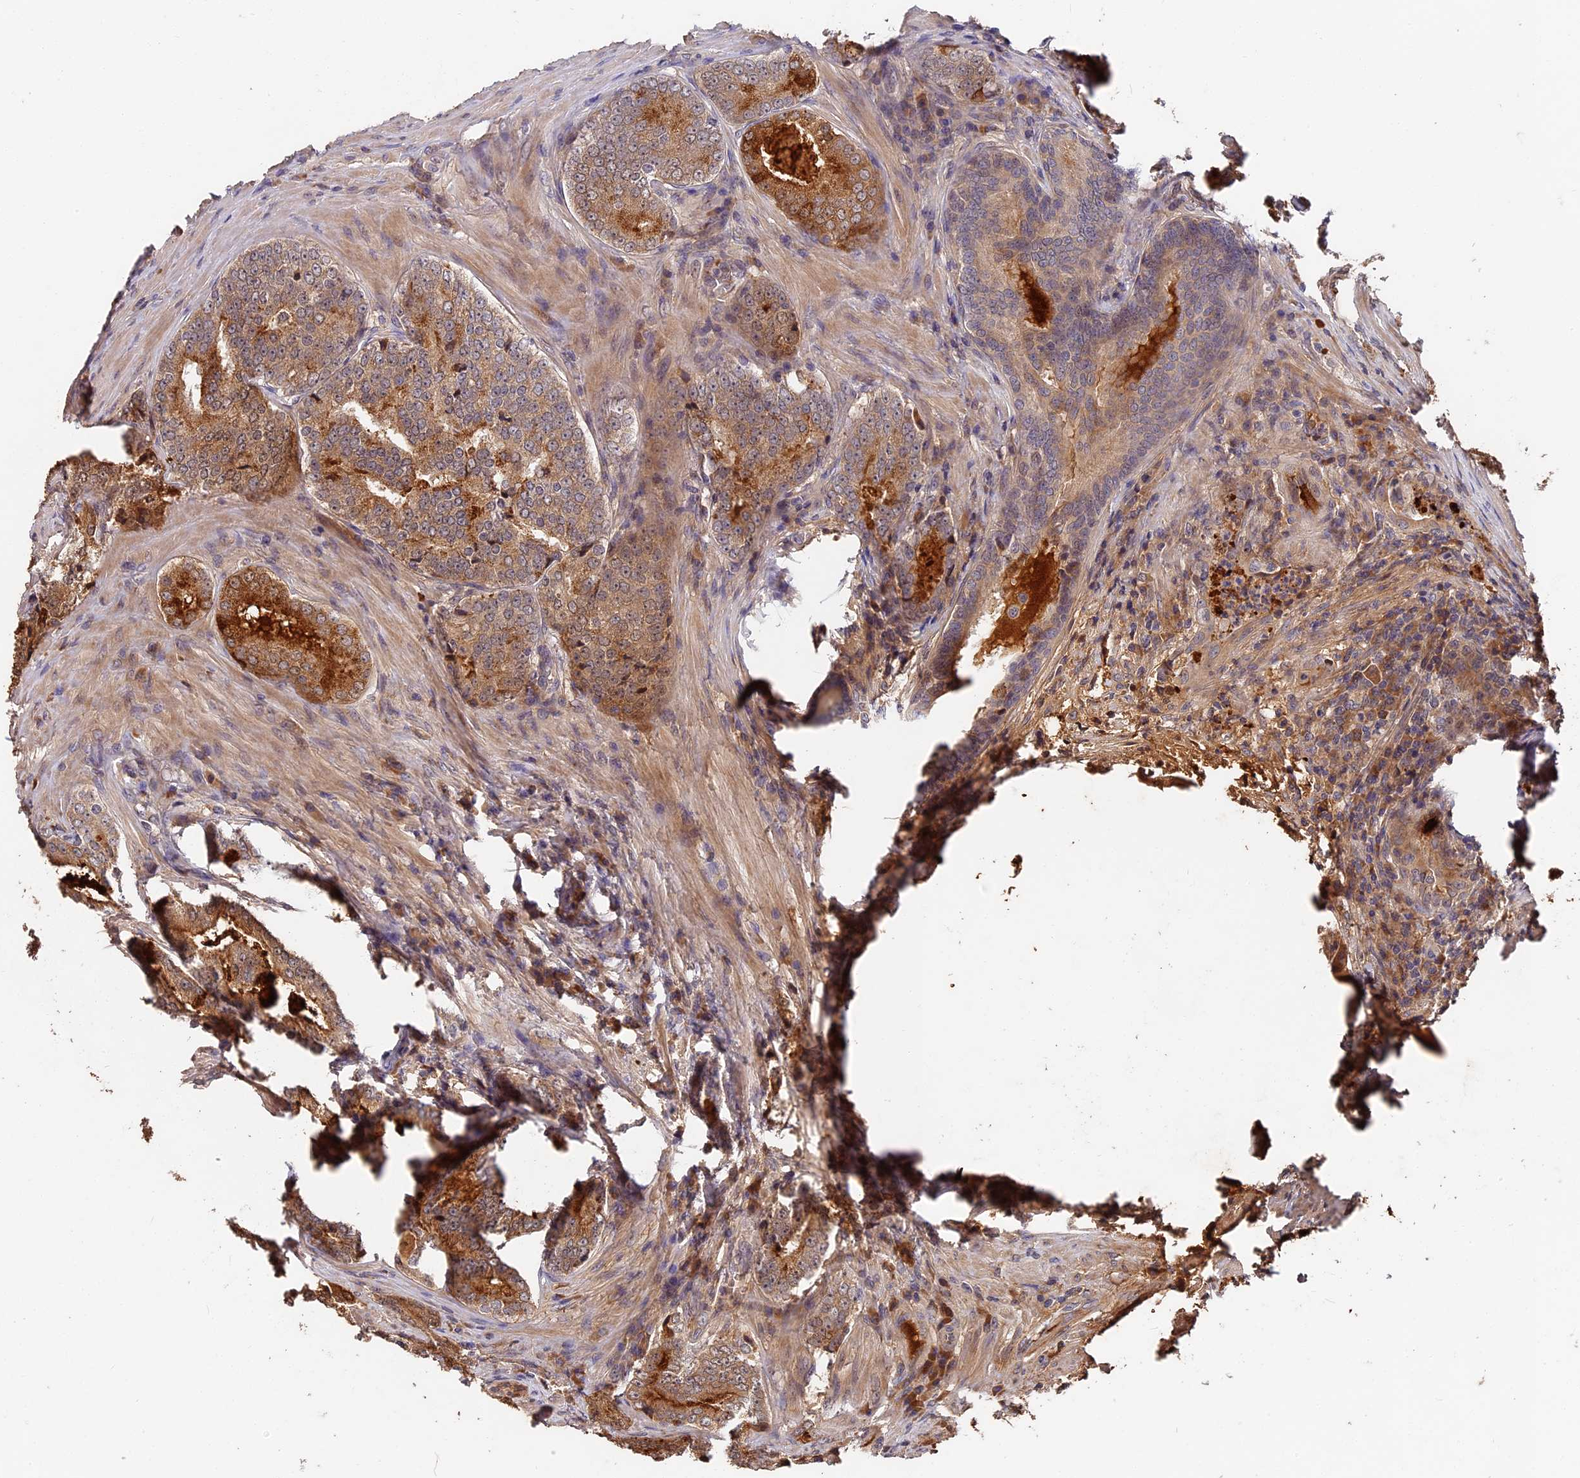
{"staining": {"intensity": "moderate", "quantity": ">75%", "location": "cytoplasmic/membranous"}, "tissue": "prostate cancer", "cell_type": "Tumor cells", "image_type": "cancer", "snomed": [{"axis": "morphology", "description": "Adenocarcinoma, Low grade"}, {"axis": "topography", "description": "Prostate"}], "caption": "Protein expression analysis of human adenocarcinoma (low-grade) (prostate) reveals moderate cytoplasmic/membranous positivity in about >75% of tumor cells.", "gene": "ITIH1", "patient": {"sex": "male", "age": 68}}